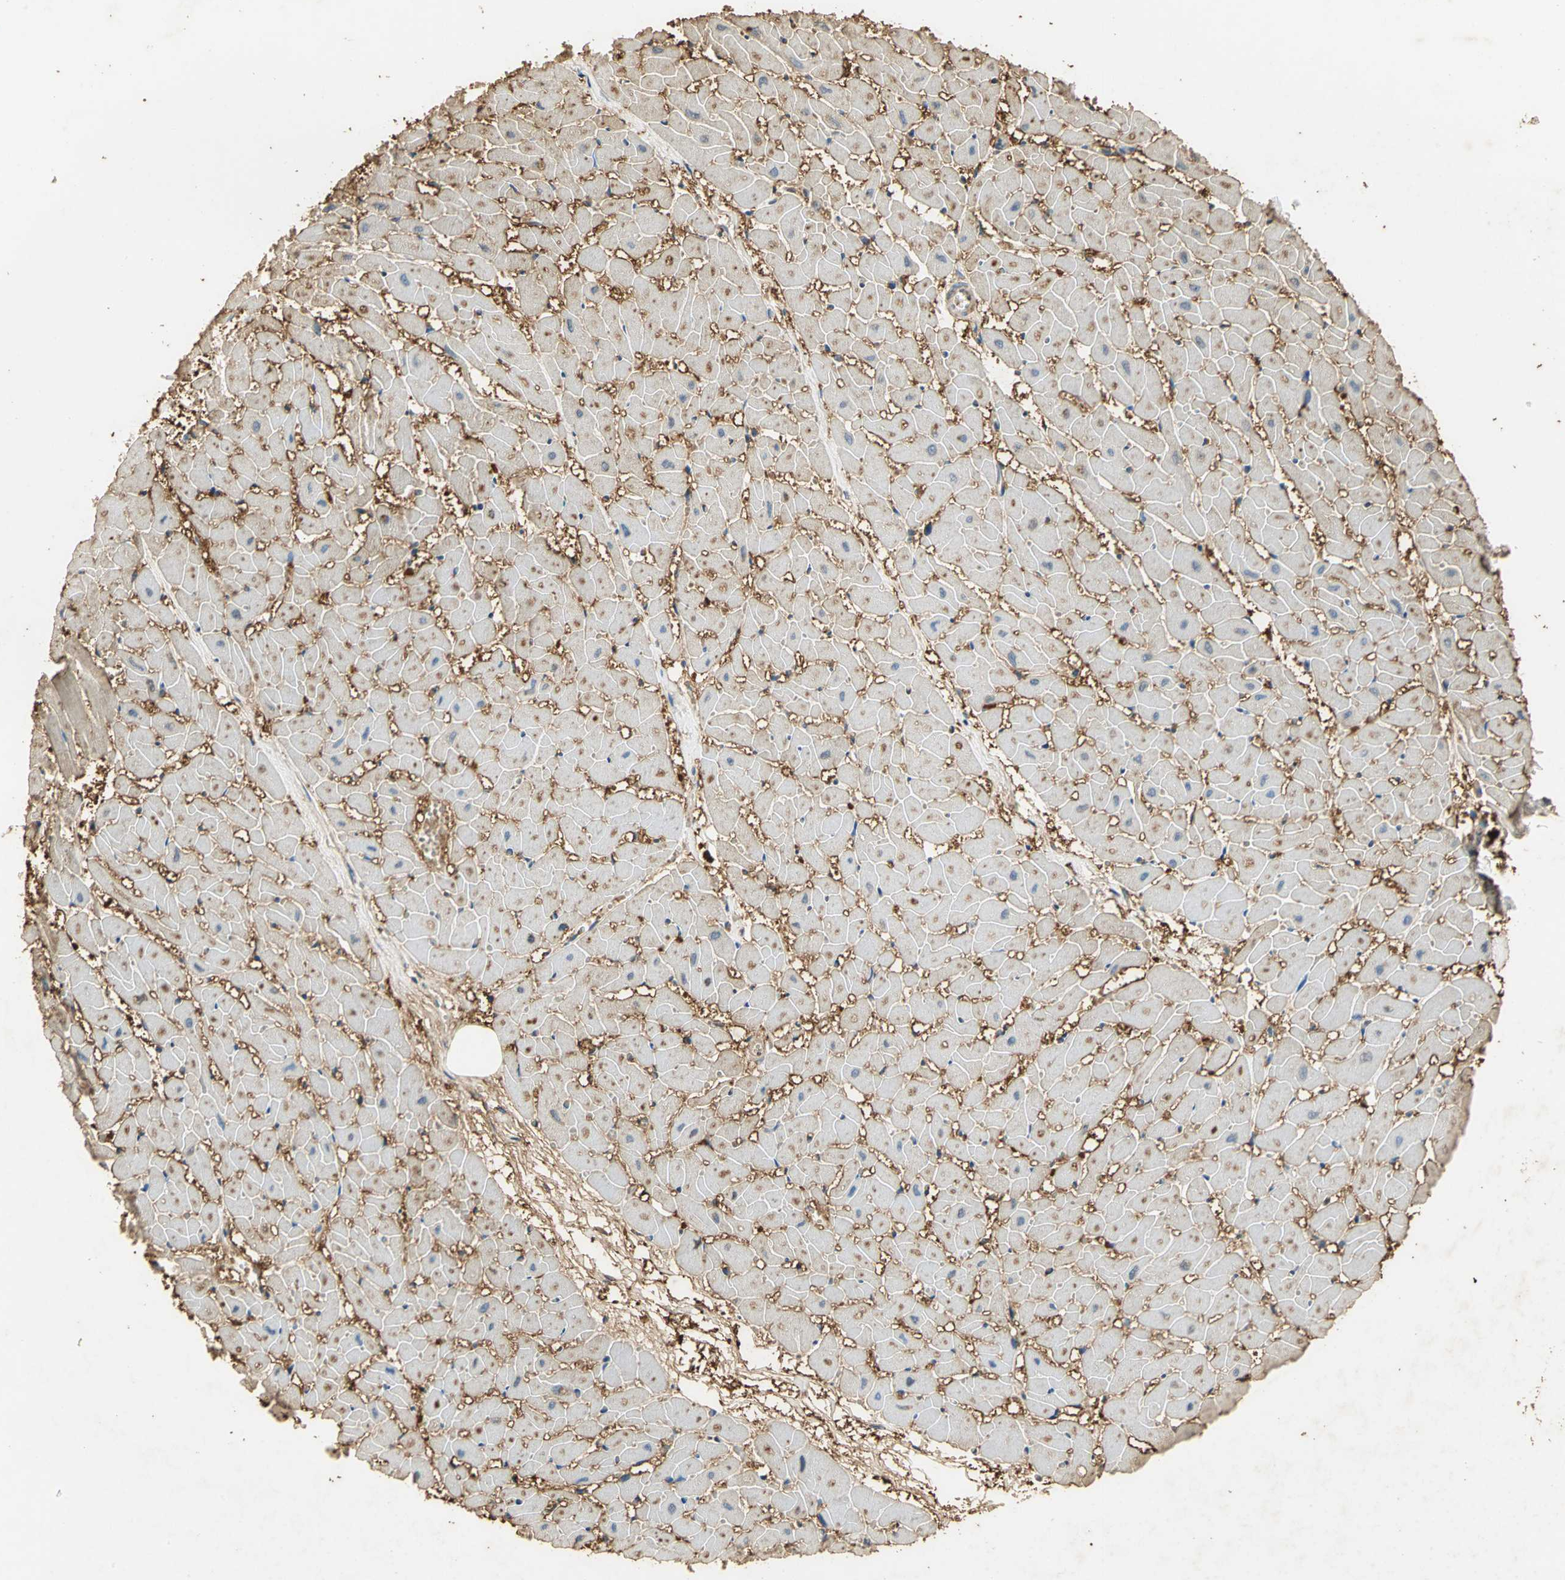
{"staining": {"intensity": "weak", "quantity": "25%-75%", "location": "cytoplasmic/membranous"}, "tissue": "heart muscle", "cell_type": "Cardiomyocytes", "image_type": "normal", "snomed": [{"axis": "morphology", "description": "Normal tissue, NOS"}, {"axis": "topography", "description": "Heart"}], "caption": "The image reveals a brown stain indicating the presence of a protein in the cytoplasmic/membranous of cardiomyocytes in heart muscle.", "gene": "GAPDH", "patient": {"sex": "female", "age": 19}}